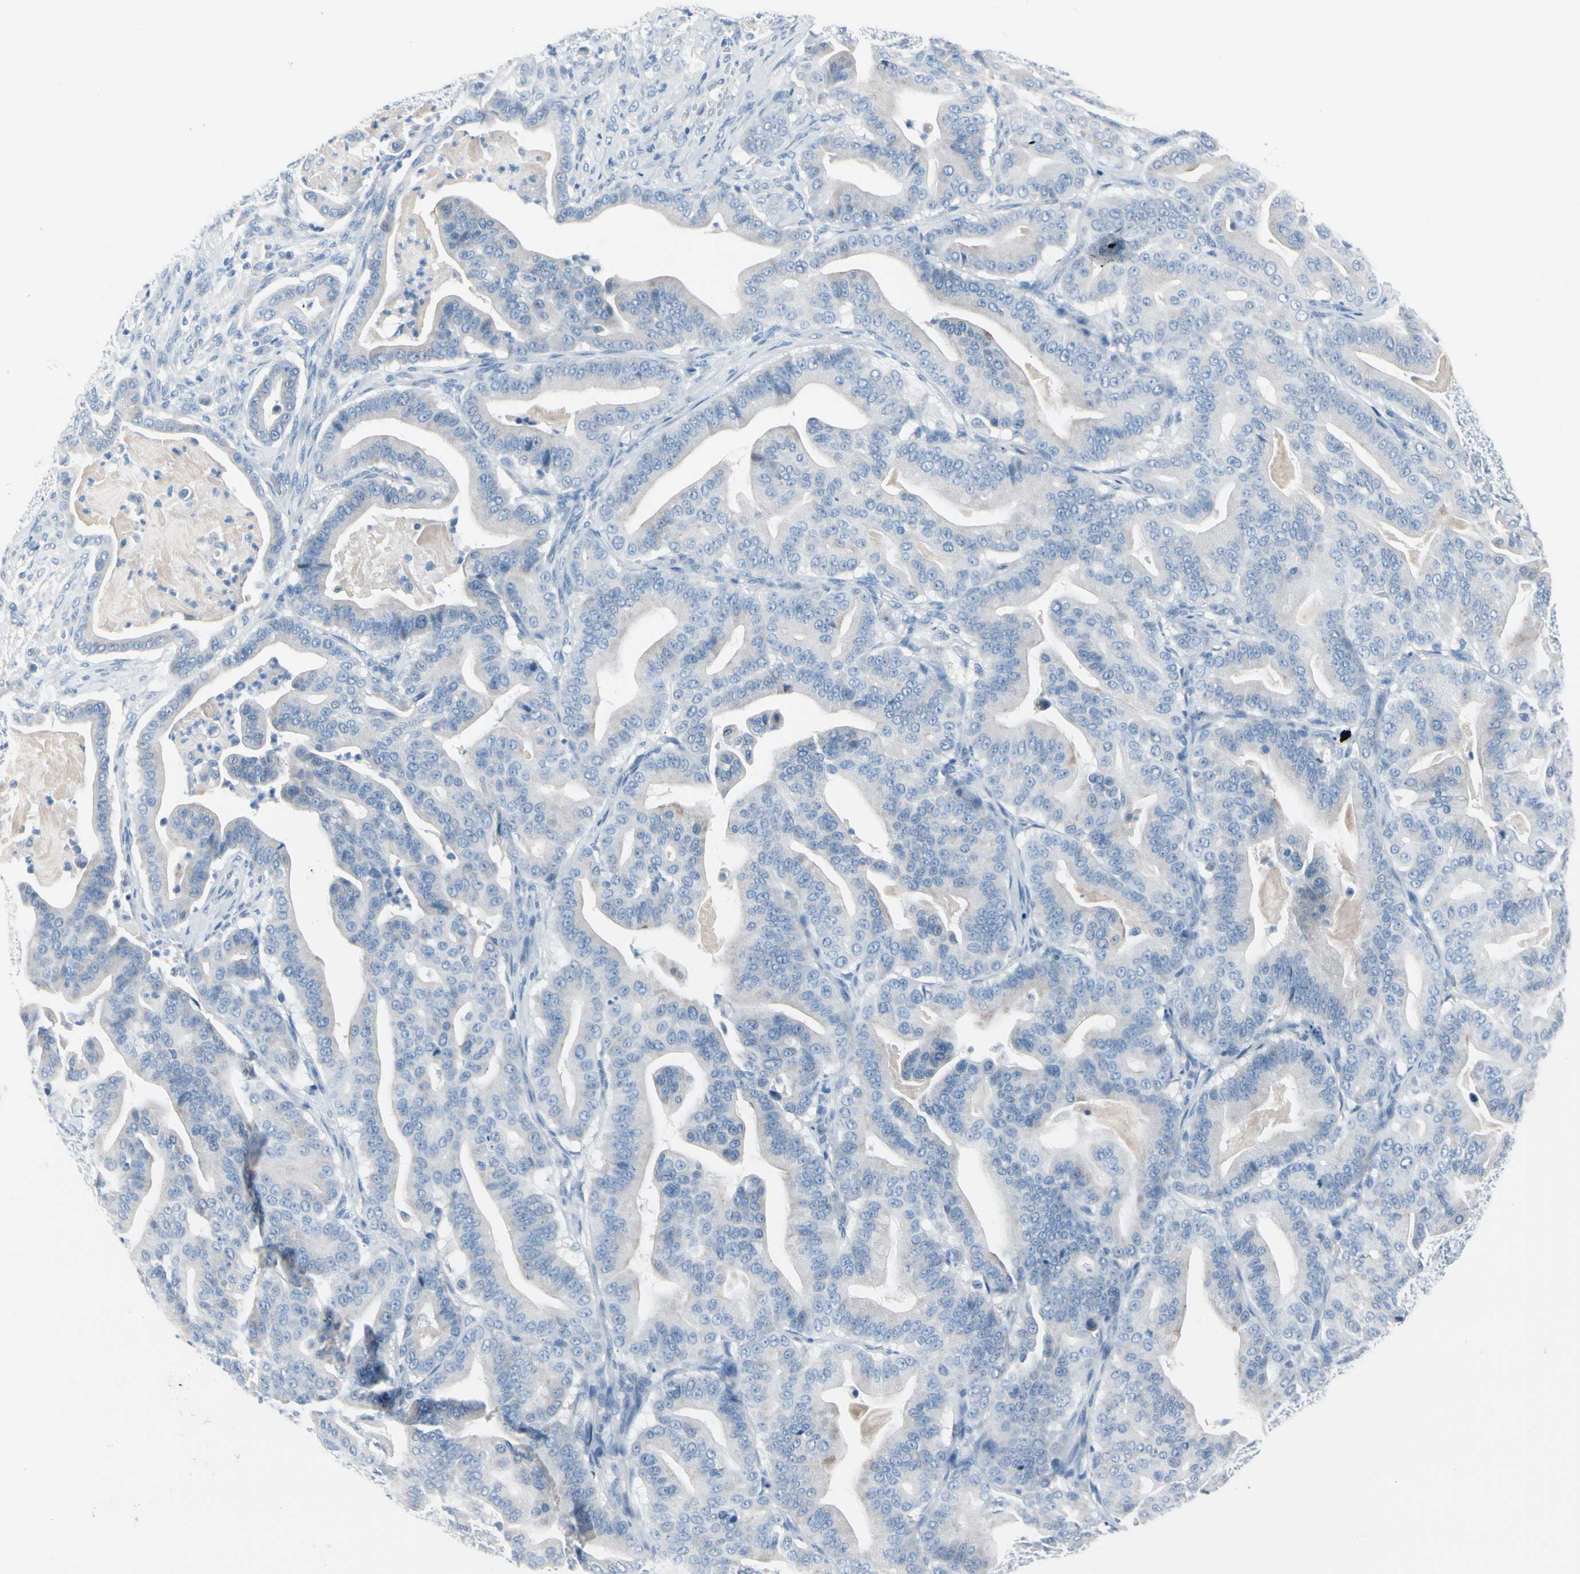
{"staining": {"intensity": "weak", "quantity": "25%-75%", "location": "cytoplasmic/membranous"}, "tissue": "pancreatic cancer", "cell_type": "Tumor cells", "image_type": "cancer", "snomed": [{"axis": "morphology", "description": "Adenocarcinoma, NOS"}, {"axis": "topography", "description": "Pancreas"}], "caption": "Tumor cells show low levels of weak cytoplasmic/membranous positivity in about 25%-75% of cells in pancreatic cancer. The staining was performed using DAB to visualize the protein expression in brown, while the nuclei were stained in blue with hematoxylin (Magnification: 20x).", "gene": "TPO", "patient": {"sex": "male", "age": 63}}